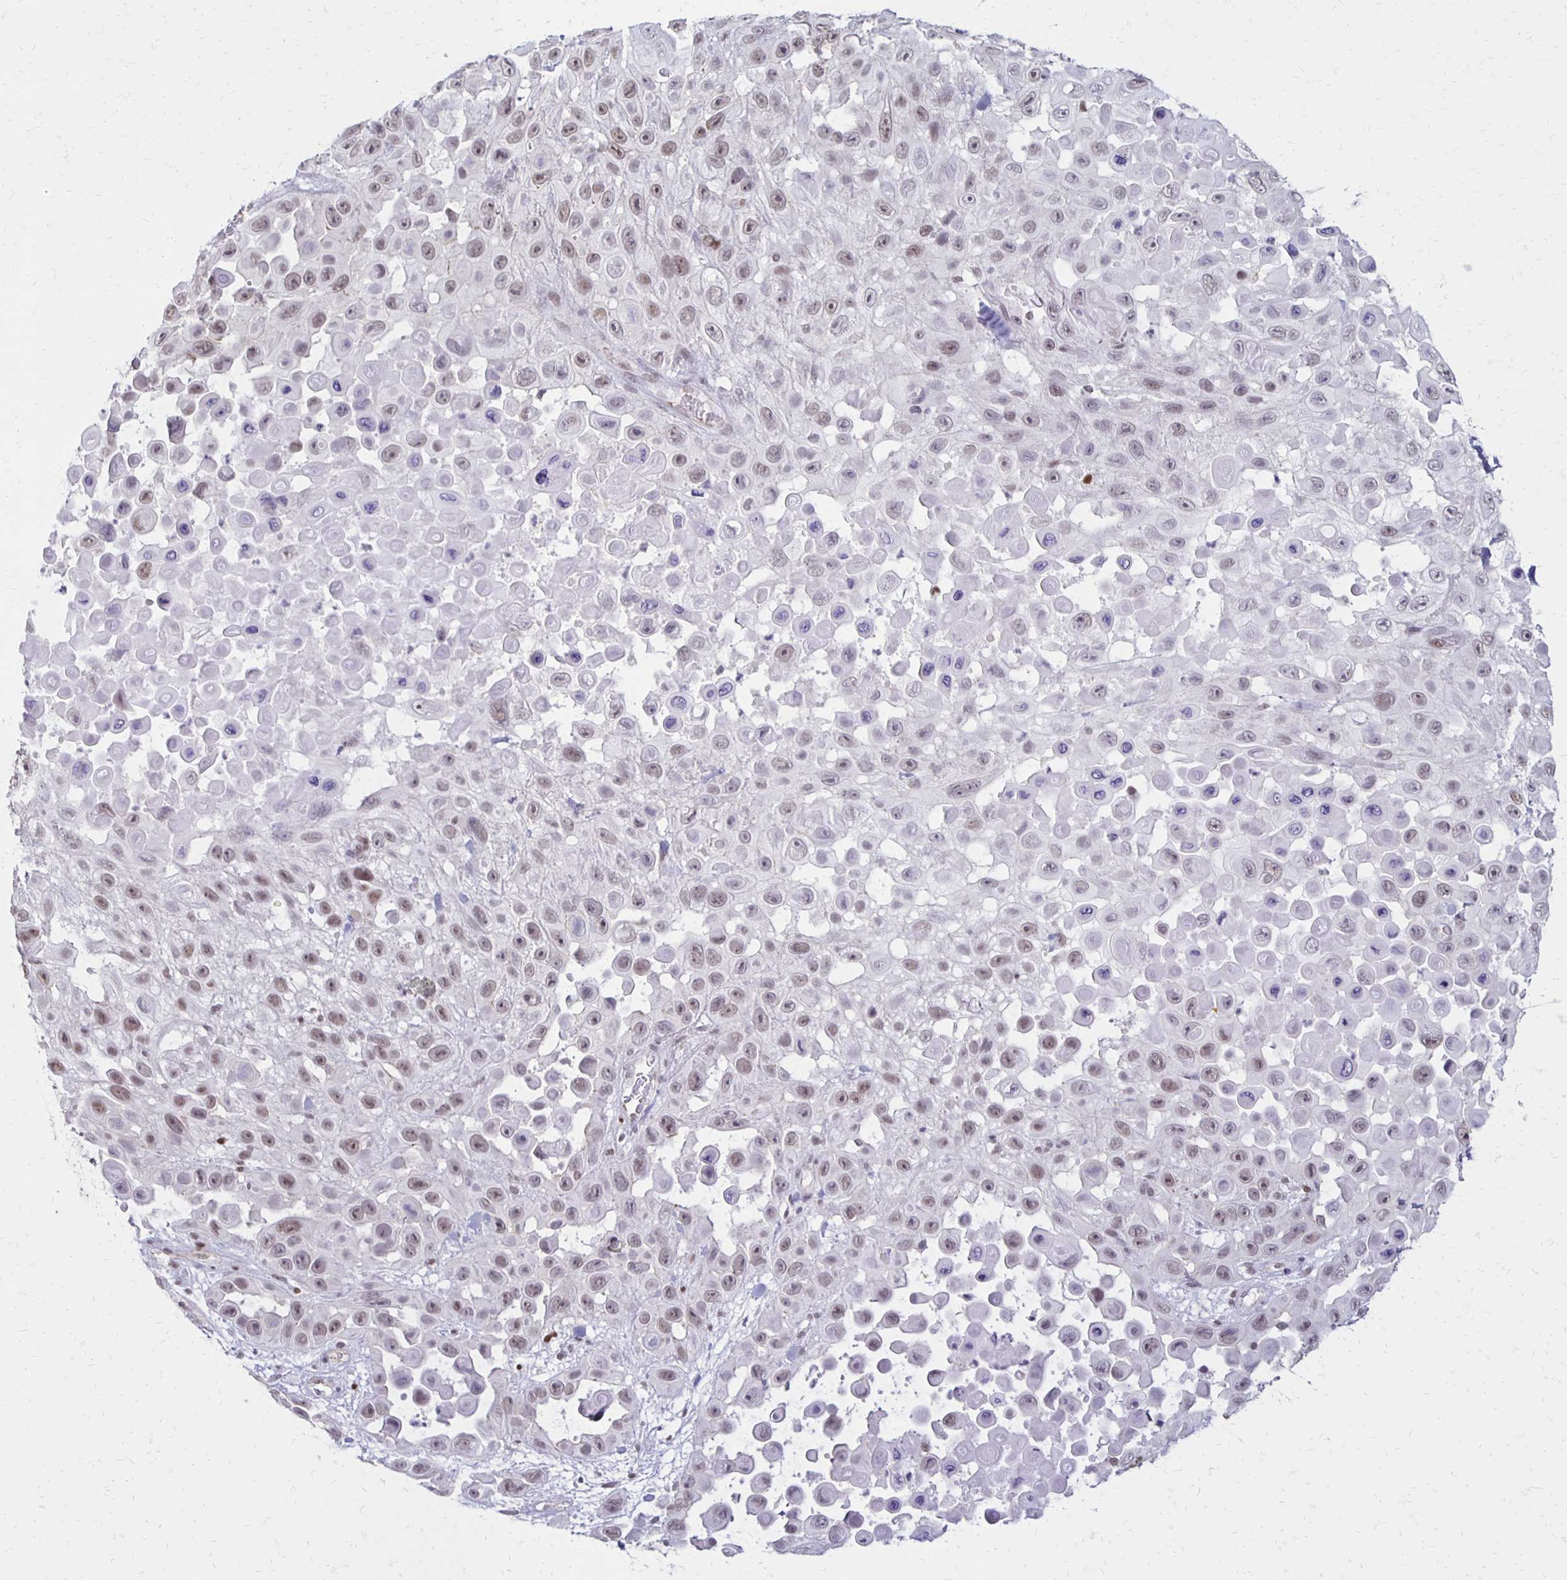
{"staining": {"intensity": "weak", "quantity": "25%-75%", "location": "nuclear"}, "tissue": "skin cancer", "cell_type": "Tumor cells", "image_type": "cancer", "snomed": [{"axis": "morphology", "description": "Squamous cell carcinoma, NOS"}, {"axis": "topography", "description": "Skin"}], "caption": "Immunohistochemical staining of human skin squamous cell carcinoma demonstrates low levels of weak nuclear staining in about 25%-75% of tumor cells.", "gene": "DDB2", "patient": {"sex": "male", "age": 81}}